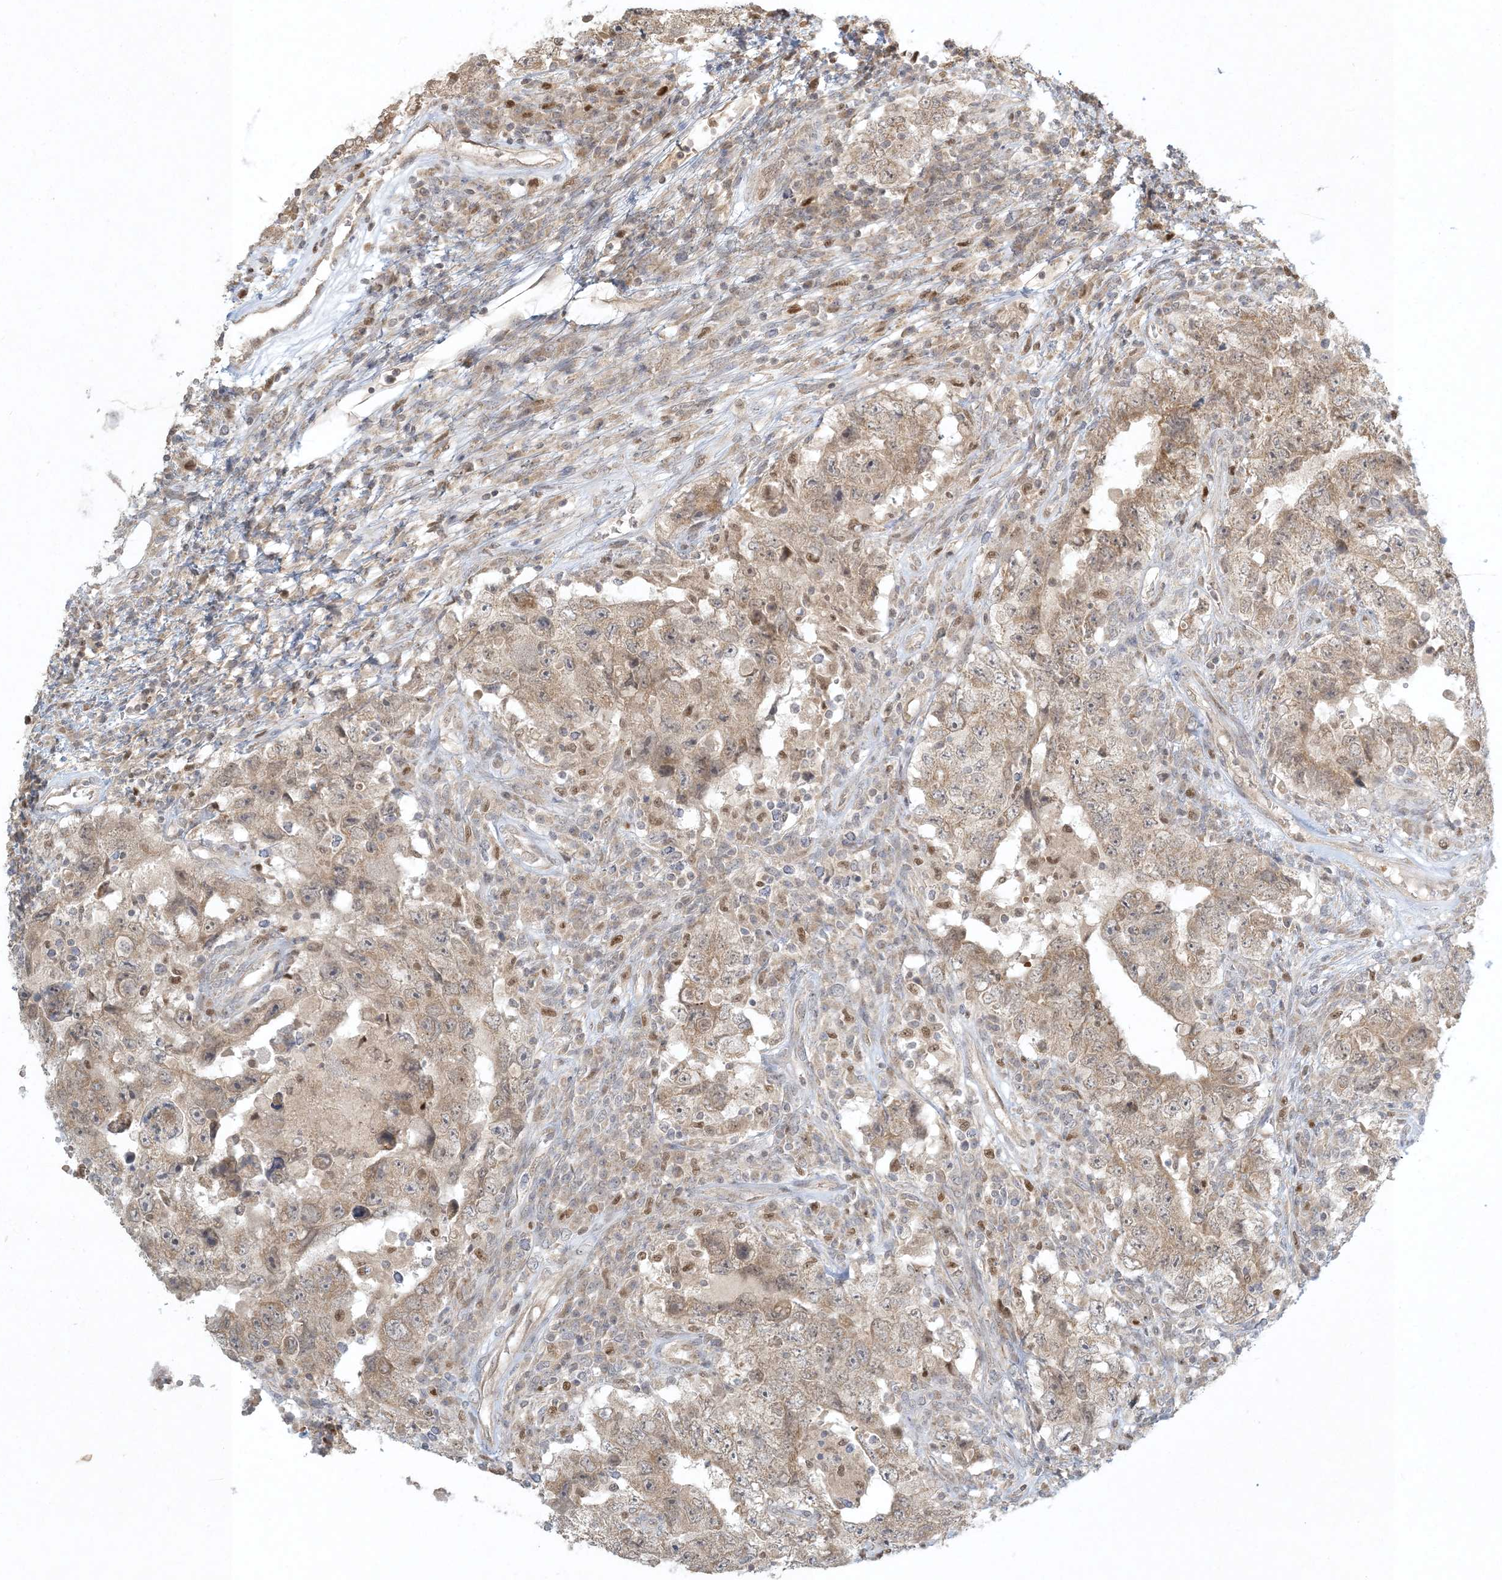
{"staining": {"intensity": "moderate", "quantity": ">75%", "location": "cytoplasmic/membranous"}, "tissue": "testis cancer", "cell_type": "Tumor cells", "image_type": "cancer", "snomed": [{"axis": "morphology", "description": "Carcinoma, Embryonal, NOS"}, {"axis": "topography", "description": "Testis"}], "caption": "Protein staining shows moderate cytoplasmic/membranous expression in about >75% of tumor cells in testis cancer. (DAB (3,3'-diaminobenzidine) IHC, brown staining for protein, blue staining for nuclei).", "gene": "CTDNEP1", "patient": {"sex": "male", "age": 26}}